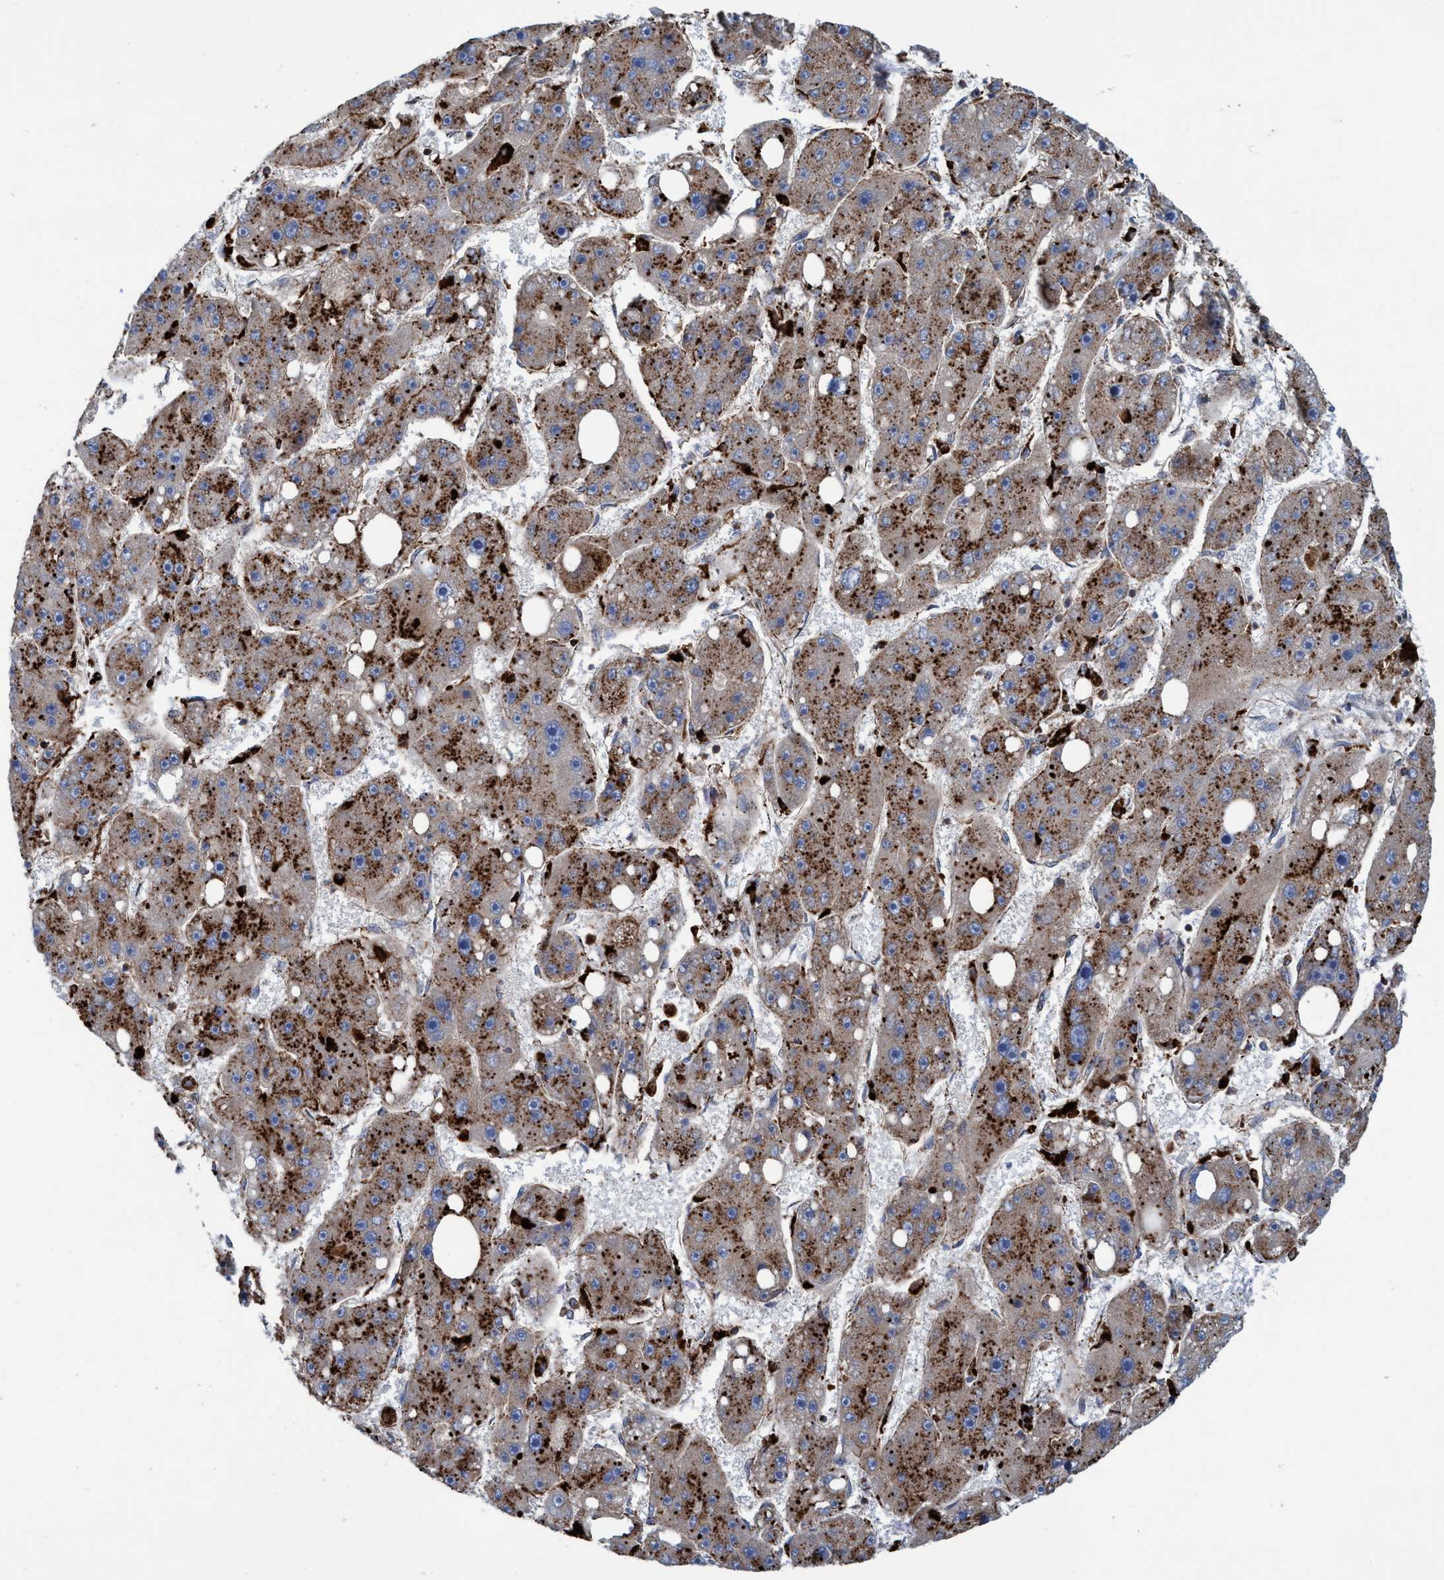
{"staining": {"intensity": "strong", "quantity": "25%-75%", "location": "cytoplasmic/membranous"}, "tissue": "liver cancer", "cell_type": "Tumor cells", "image_type": "cancer", "snomed": [{"axis": "morphology", "description": "Carcinoma, Hepatocellular, NOS"}, {"axis": "topography", "description": "Liver"}], "caption": "Brown immunohistochemical staining in liver cancer shows strong cytoplasmic/membranous expression in approximately 25%-75% of tumor cells.", "gene": "TRIM65", "patient": {"sex": "female", "age": 61}}